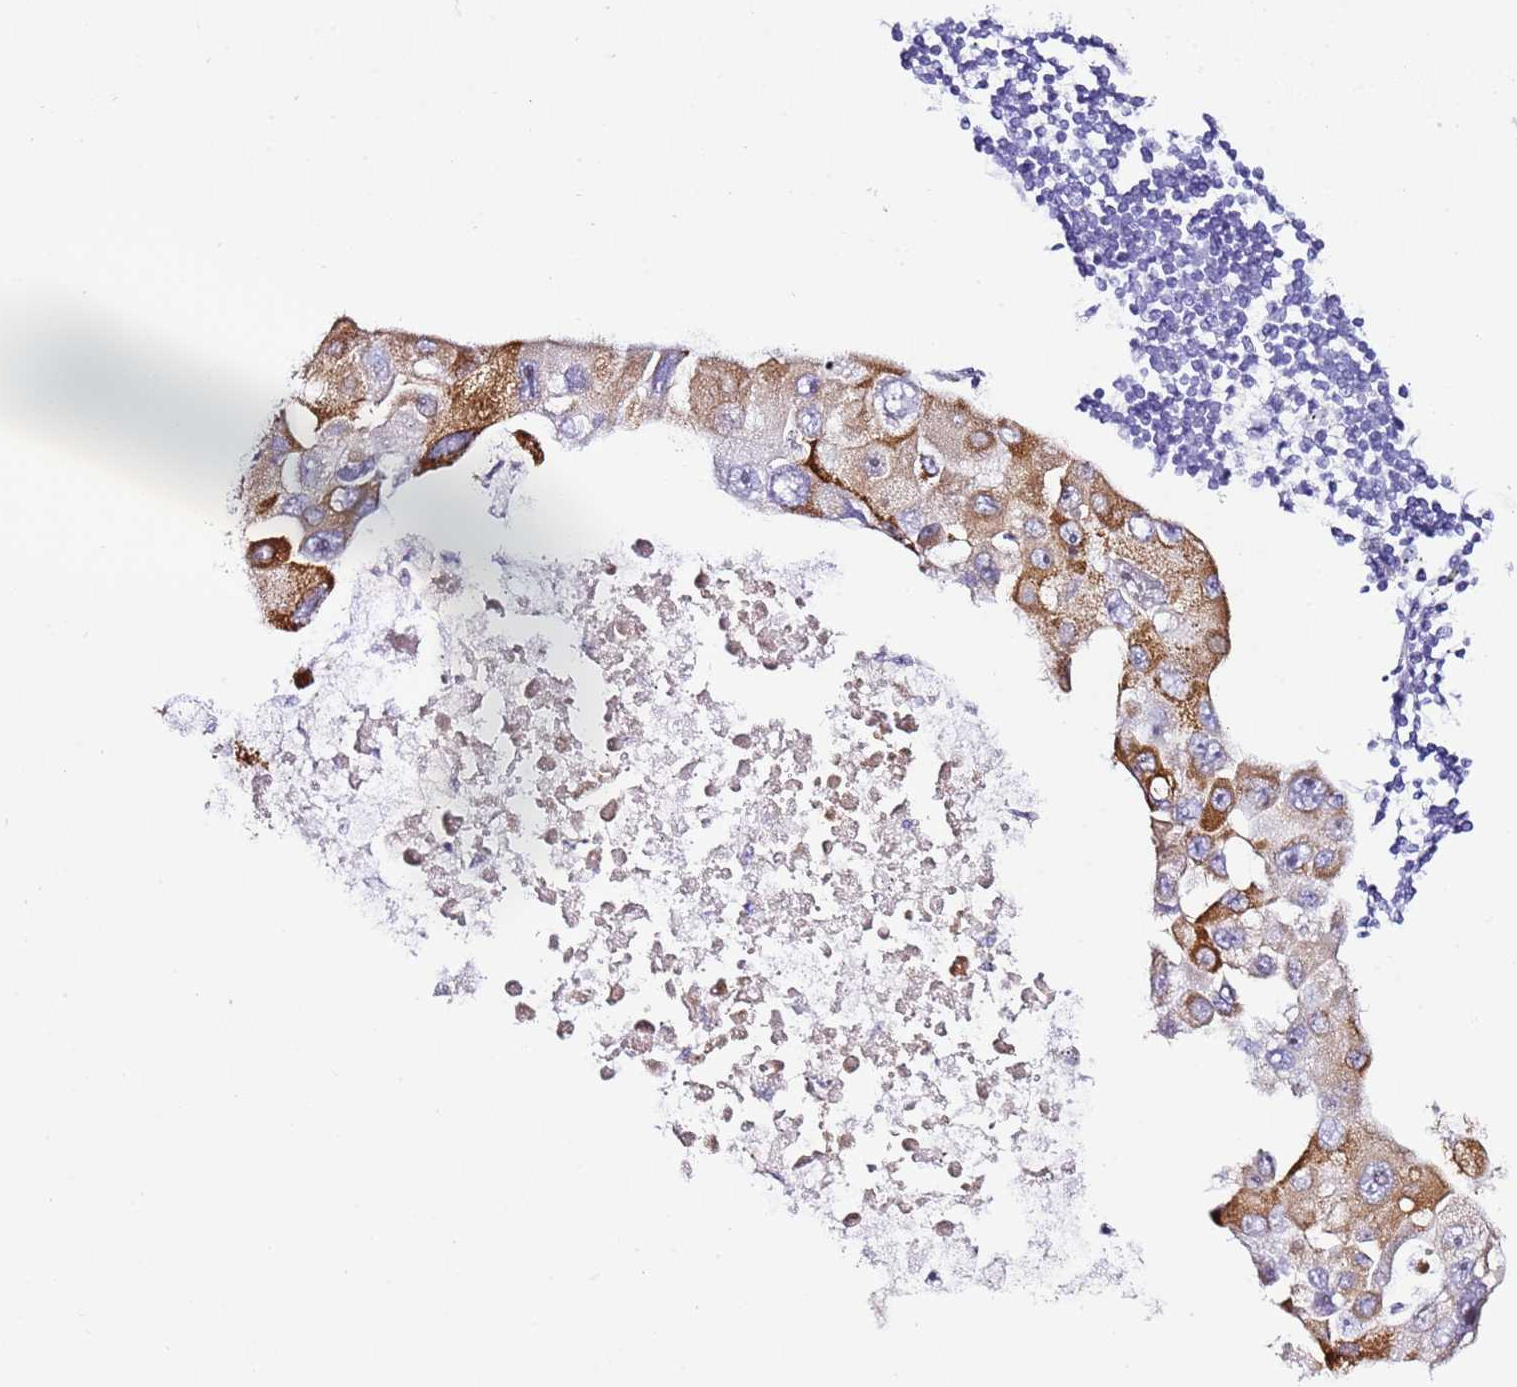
{"staining": {"intensity": "strong", "quantity": "25%-75%", "location": "cytoplasmic/membranous"}, "tissue": "lung cancer", "cell_type": "Tumor cells", "image_type": "cancer", "snomed": [{"axis": "morphology", "description": "Adenocarcinoma, NOS"}, {"axis": "topography", "description": "Lung"}], "caption": "Immunohistochemical staining of adenocarcinoma (lung) demonstrates high levels of strong cytoplasmic/membranous expression in about 25%-75% of tumor cells. The staining was performed using DAB (3,3'-diaminobenzidine), with brown indicating positive protein expression. Nuclei are stained blue with hematoxylin.", "gene": "HGD", "patient": {"sex": "female", "age": 54}}